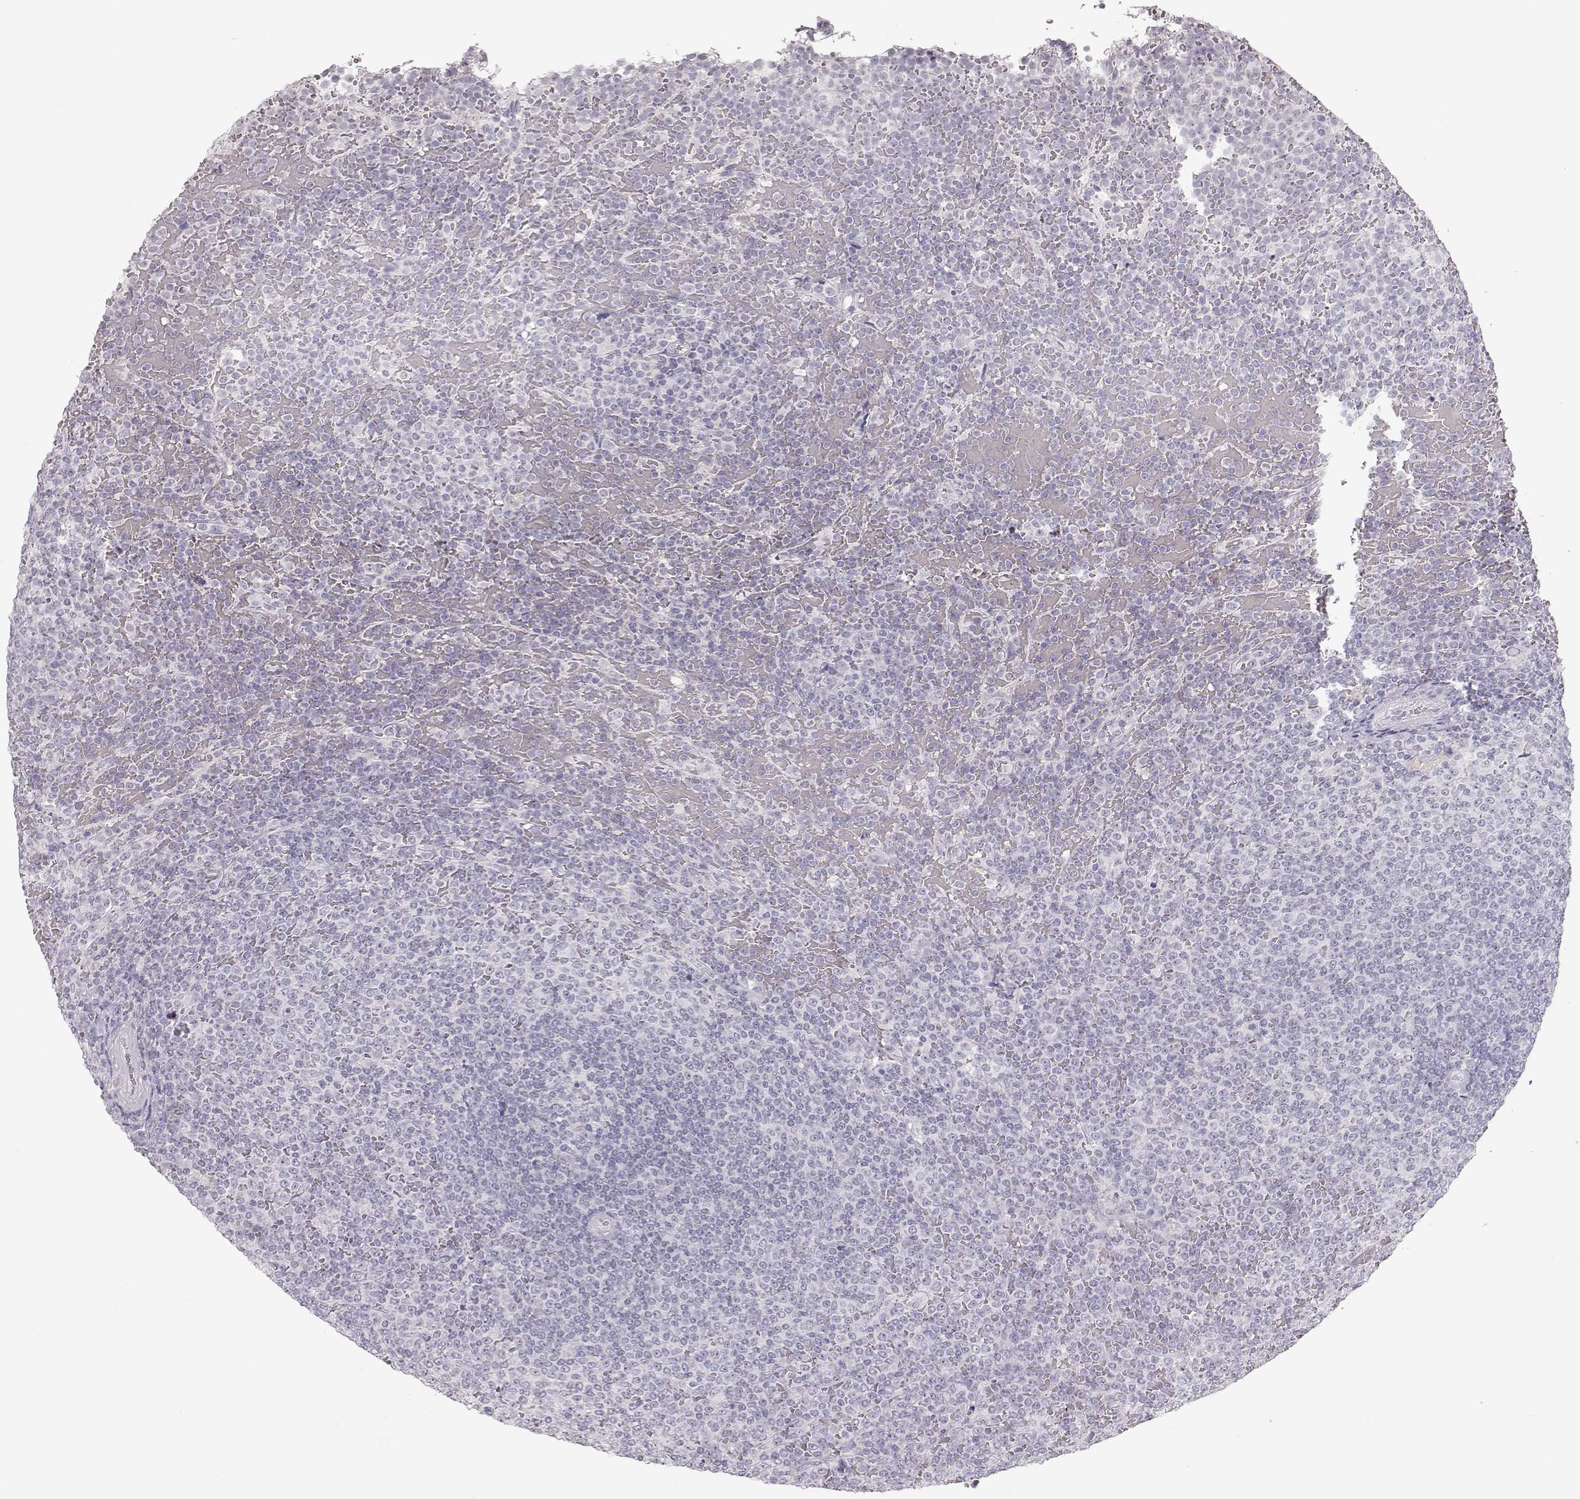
{"staining": {"intensity": "negative", "quantity": "none", "location": "none"}, "tissue": "lymphoma", "cell_type": "Tumor cells", "image_type": "cancer", "snomed": [{"axis": "morphology", "description": "Malignant lymphoma, non-Hodgkin's type, Low grade"}, {"axis": "topography", "description": "Spleen"}], "caption": "DAB (3,3'-diaminobenzidine) immunohistochemical staining of human lymphoma displays no significant positivity in tumor cells.", "gene": "FAM205A", "patient": {"sex": "female", "age": 77}}